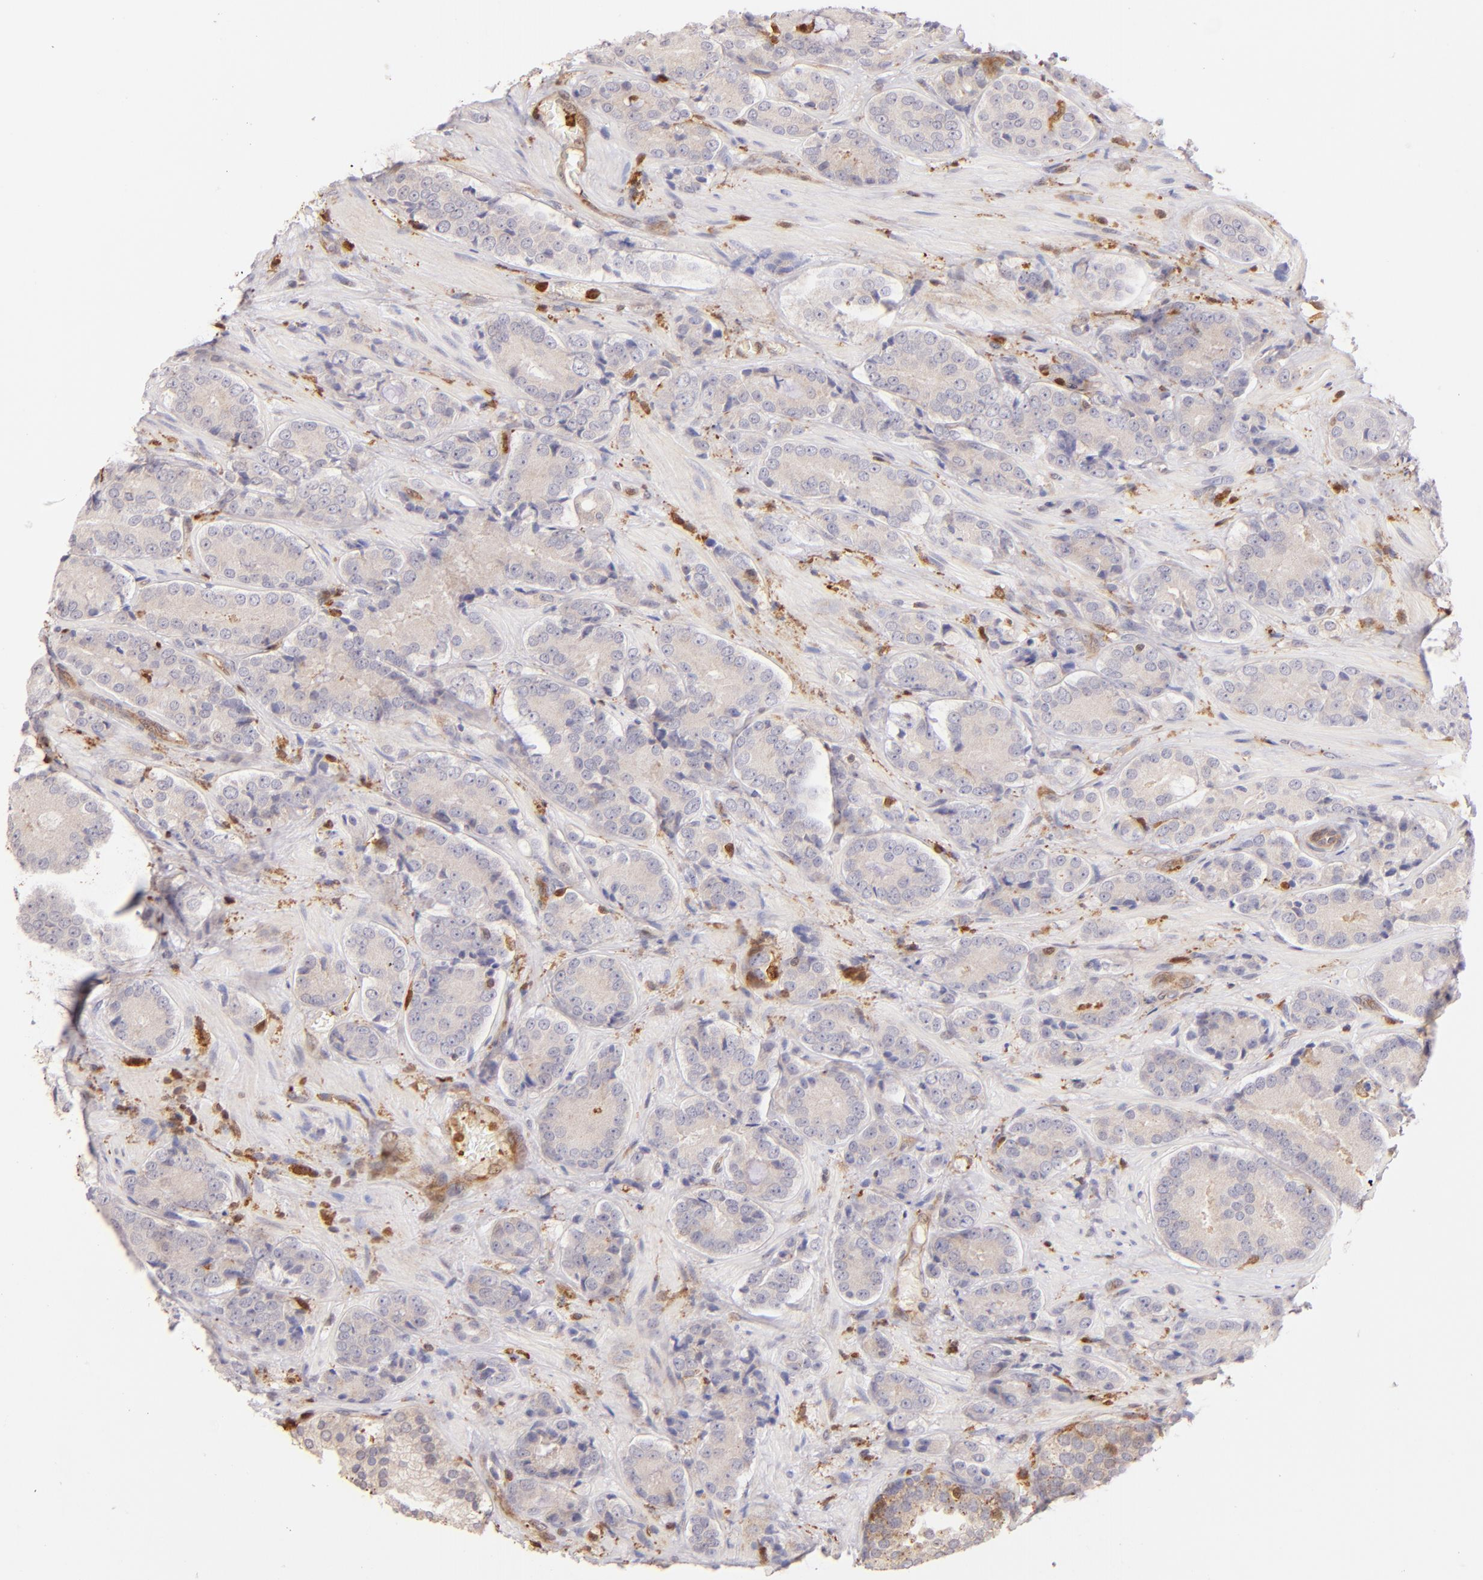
{"staining": {"intensity": "weak", "quantity": ">75%", "location": "cytoplasmic/membranous"}, "tissue": "prostate cancer", "cell_type": "Tumor cells", "image_type": "cancer", "snomed": [{"axis": "morphology", "description": "Adenocarcinoma, High grade"}, {"axis": "topography", "description": "Prostate"}], "caption": "About >75% of tumor cells in prostate cancer demonstrate weak cytoplasmic/membranous protein expression as visualized by brown immunohistochemical staining.", "gene": "BTK", "patient": {"sex": "male", "age": 70}}